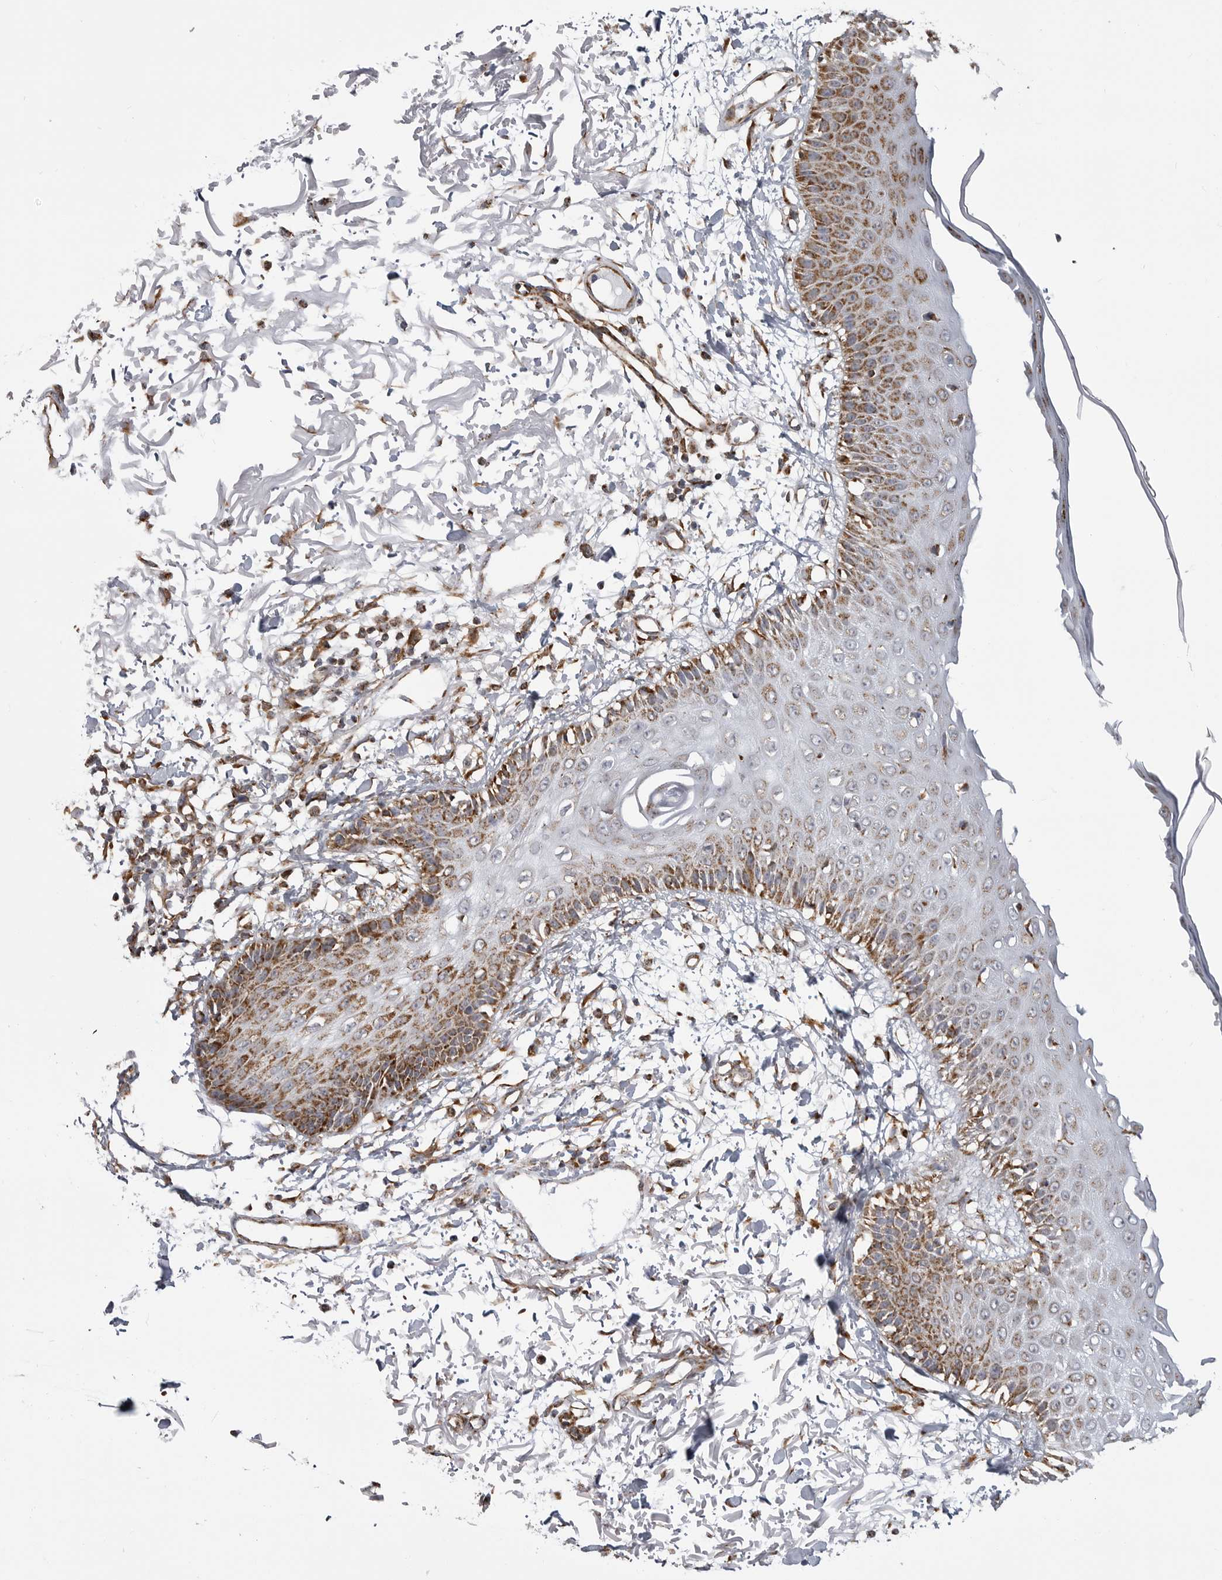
{"staining": {"intensity": "moderate", "quantity": ">75%", "location": "cytoplasmic/membranous"}, "tissue": "skin", "cell_type": "Fibroblasts", "image_type": "normal", "snomed": [{"axis": "morphology", "description": "Normal tissue, NOS"}, {"axis": "morphology", "description": "Squamous cell carcinoma, NOS"}, {"axis": "topography", "description": "Skin"}, {"axis": "topography", "description": "Peripheral nerve tissue"}], "caption": "IHC photomicrograph of normal human skin stained for a protein (brown), which shows medium levels of moderate cytoplasmic/membranous staining in about >75% of fibroblasts.", "gene": "FH", "patient": {"sex": "male", "age": 83}}